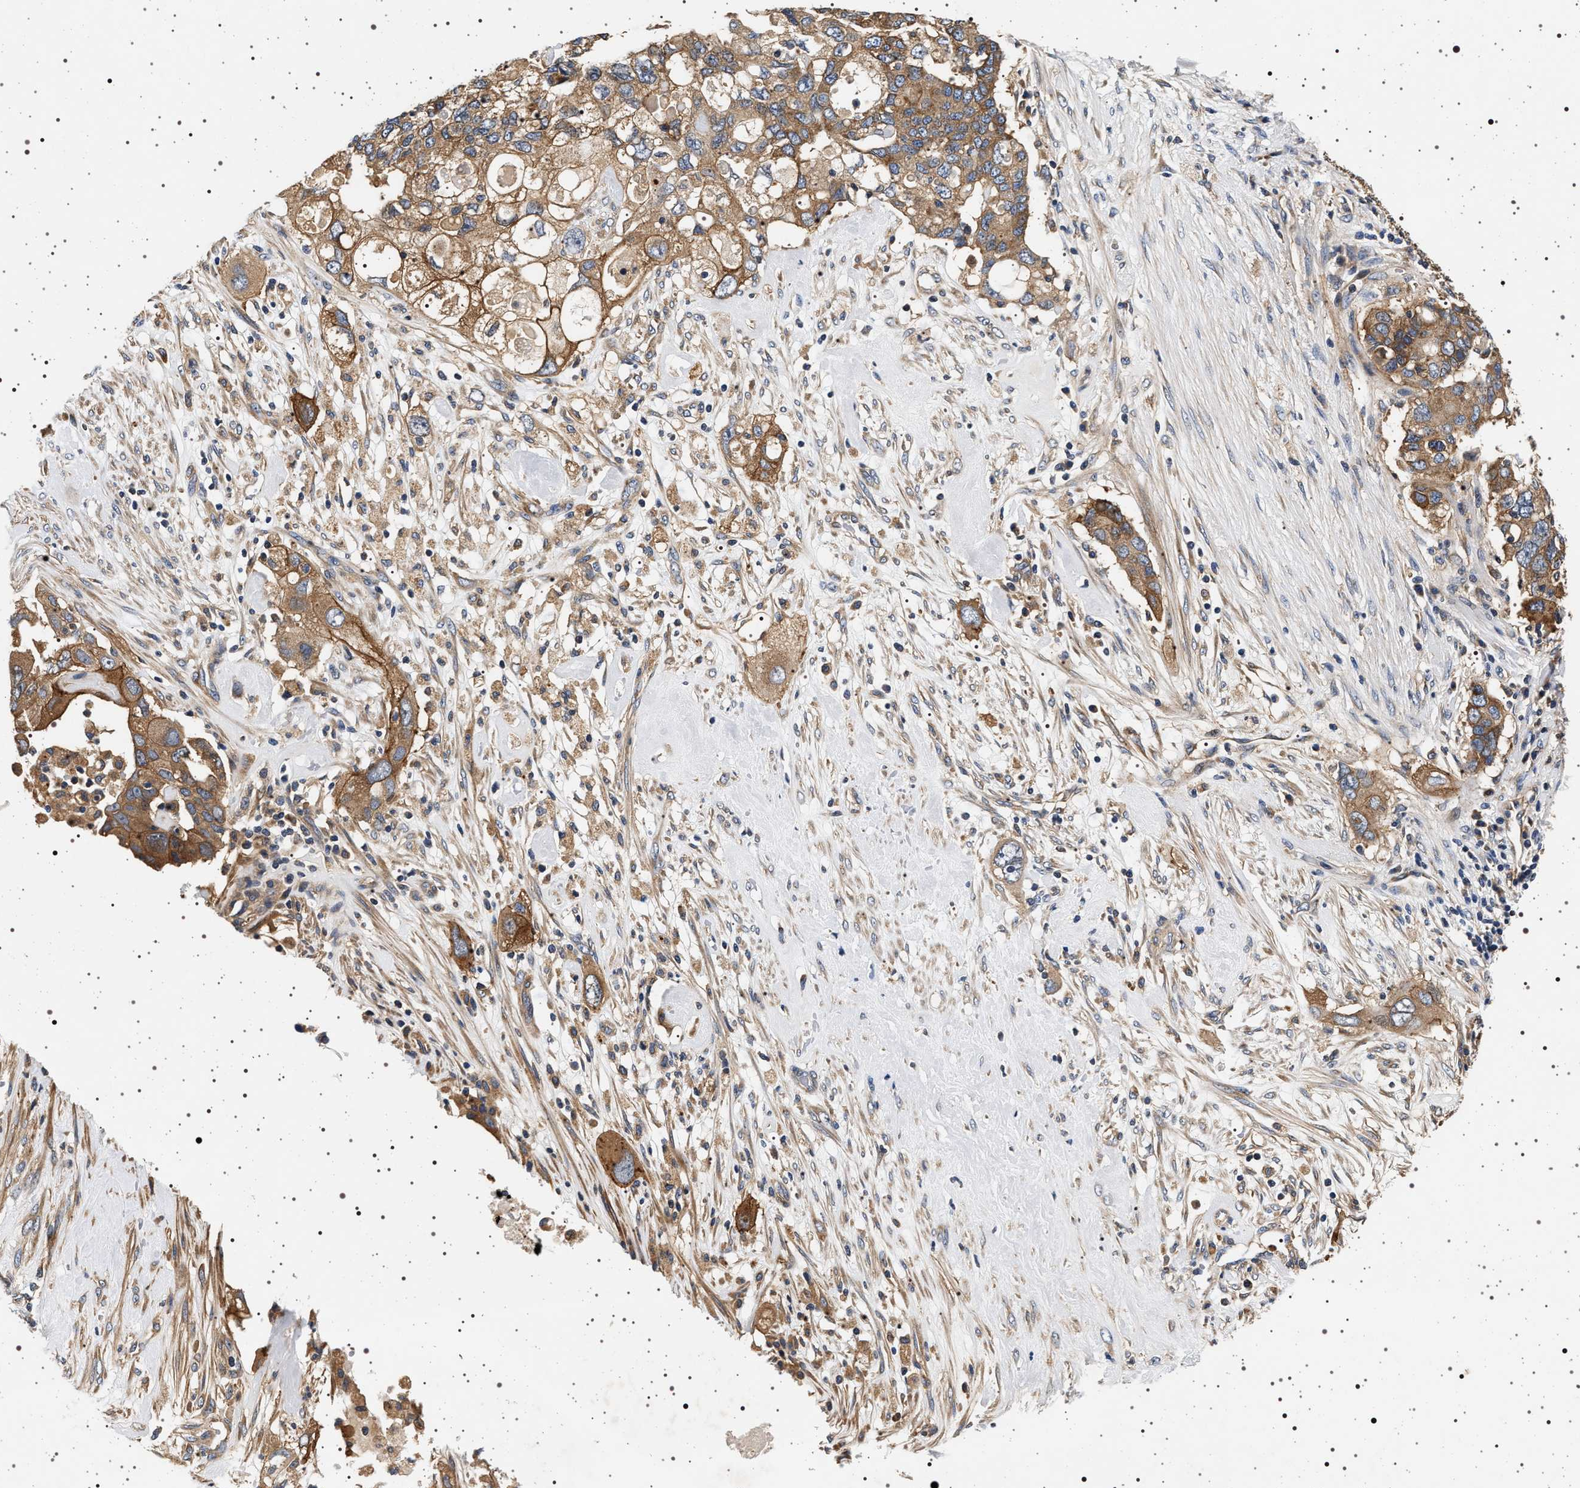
{"staining": {"intensity": "moderate", "quantity": ">75%", "location": "cytoplasmic/membranous"}, "tissue": "pancreatic cancer", "cell_type": "Tumor cells", "image_type": "cancer", "snomed": [{"axis": "morphology", "description": "Adenocarcinoma, NOS"}, {"axis": "topography", "description": "Pancreas"}], "caption": "Protein staining by immunohistochemistry reveals moderate cytoplasmic/membranous positivity in approximately >75% of tumor cells in adenocarcinoma (pancreatic). (DAB = brown stain, brightfield microscopy at high magnification).", "gene": "DCBLD2", "patient": {"sex": "female", "age": 56}}